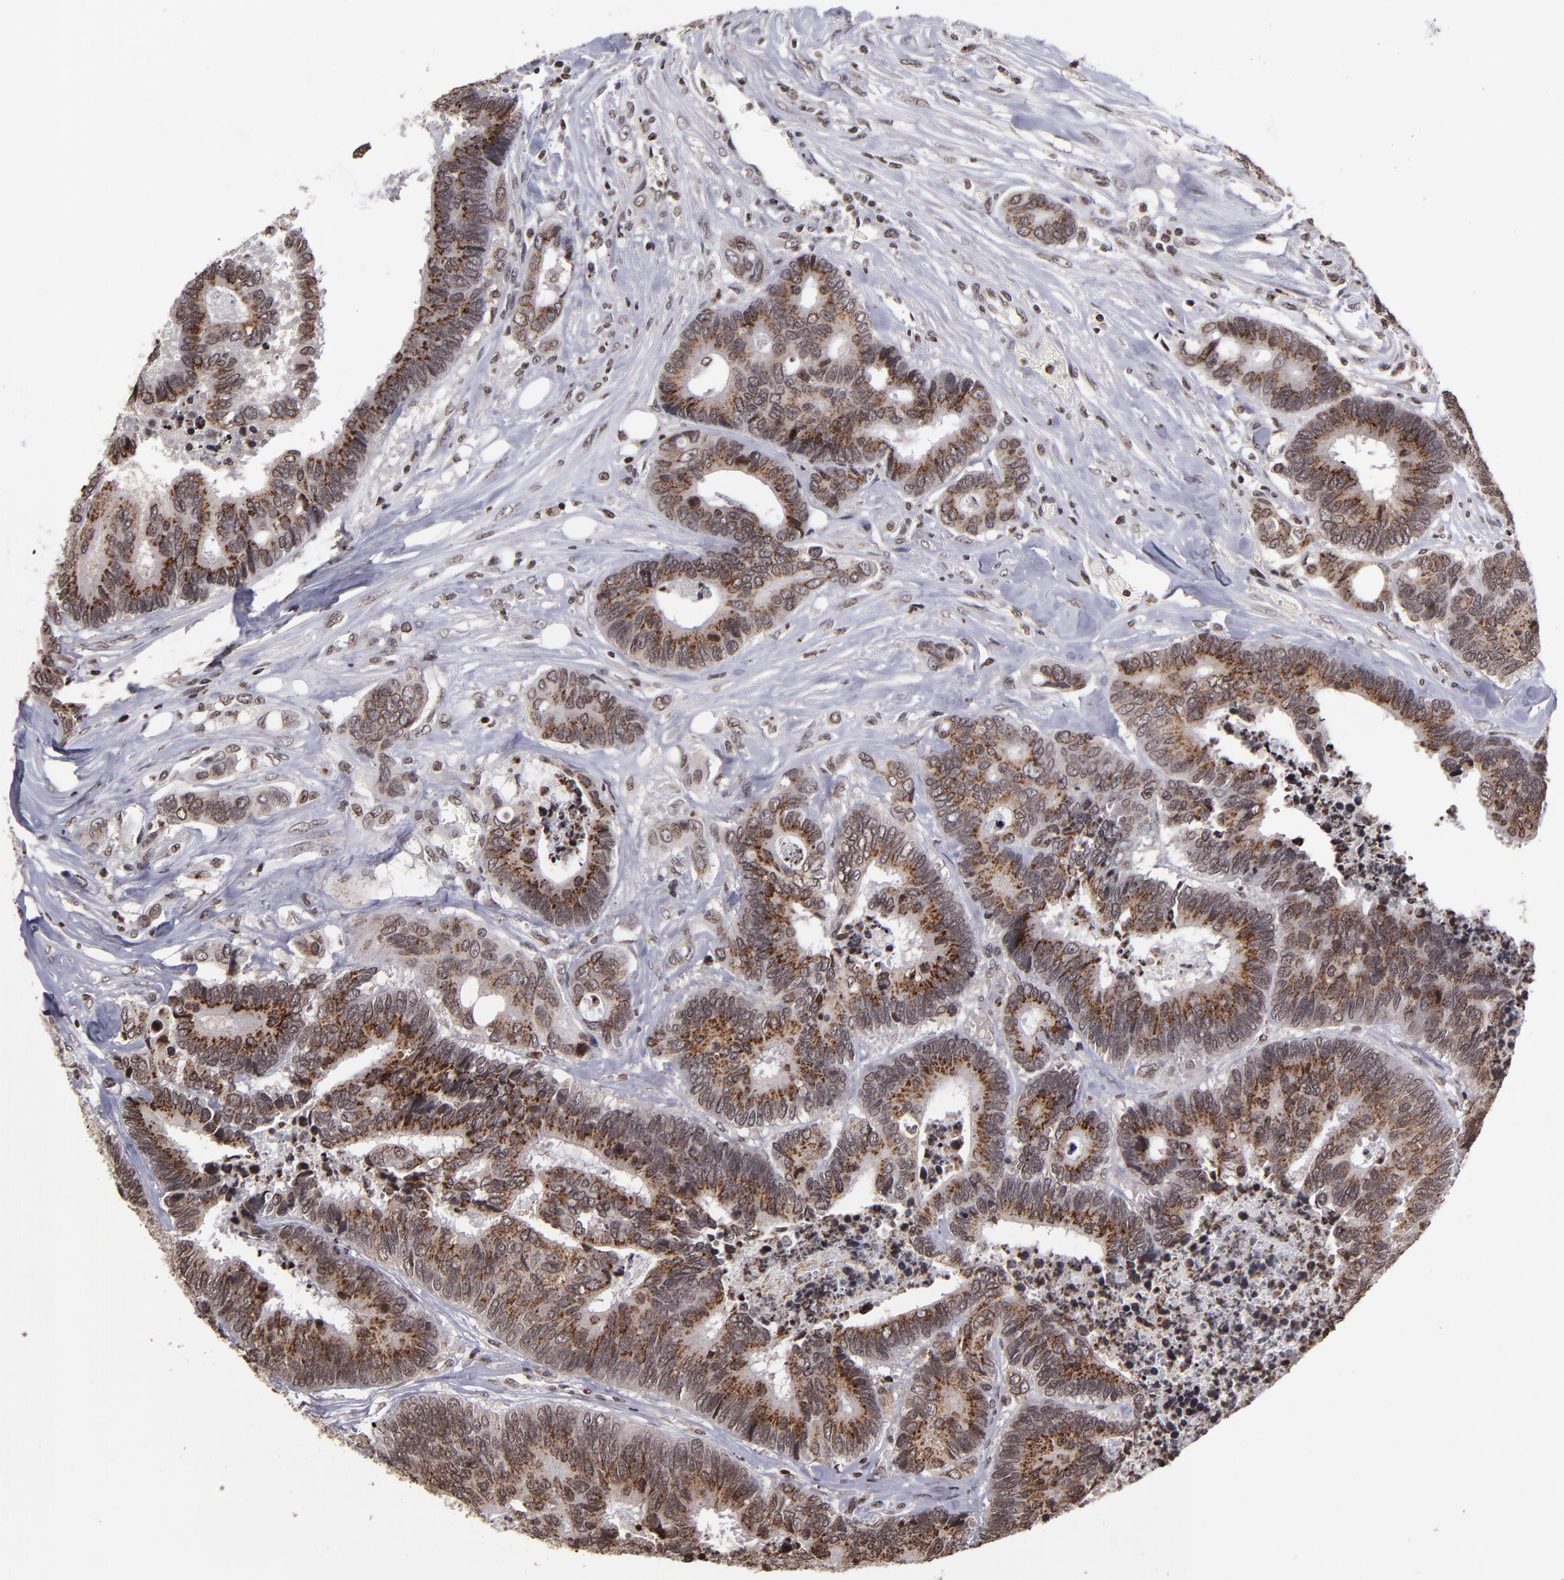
{"staining": {"intensity": "strong", "quantity": ">75%", "location": "cytoplasmic/membranous,nuclear"}, "tissue": "colorectal cancer", "cell_type": "Tumor cells", "image_type": "cancer", "snomed": [{"axis": "morphology", "description": "Adenocarcinoma, NOS"}, {"axis": "topography", "description": "Rectum"}], "caption": "Immunohistochemical staining of human colorectal adenocarcinoma displays high levels of strong cytoplasmic/membranous and nuclear staining in approximately >75% of tumor cells.", "gene": "CSDC2", "patient": {"sex": "male", "age": 55}}